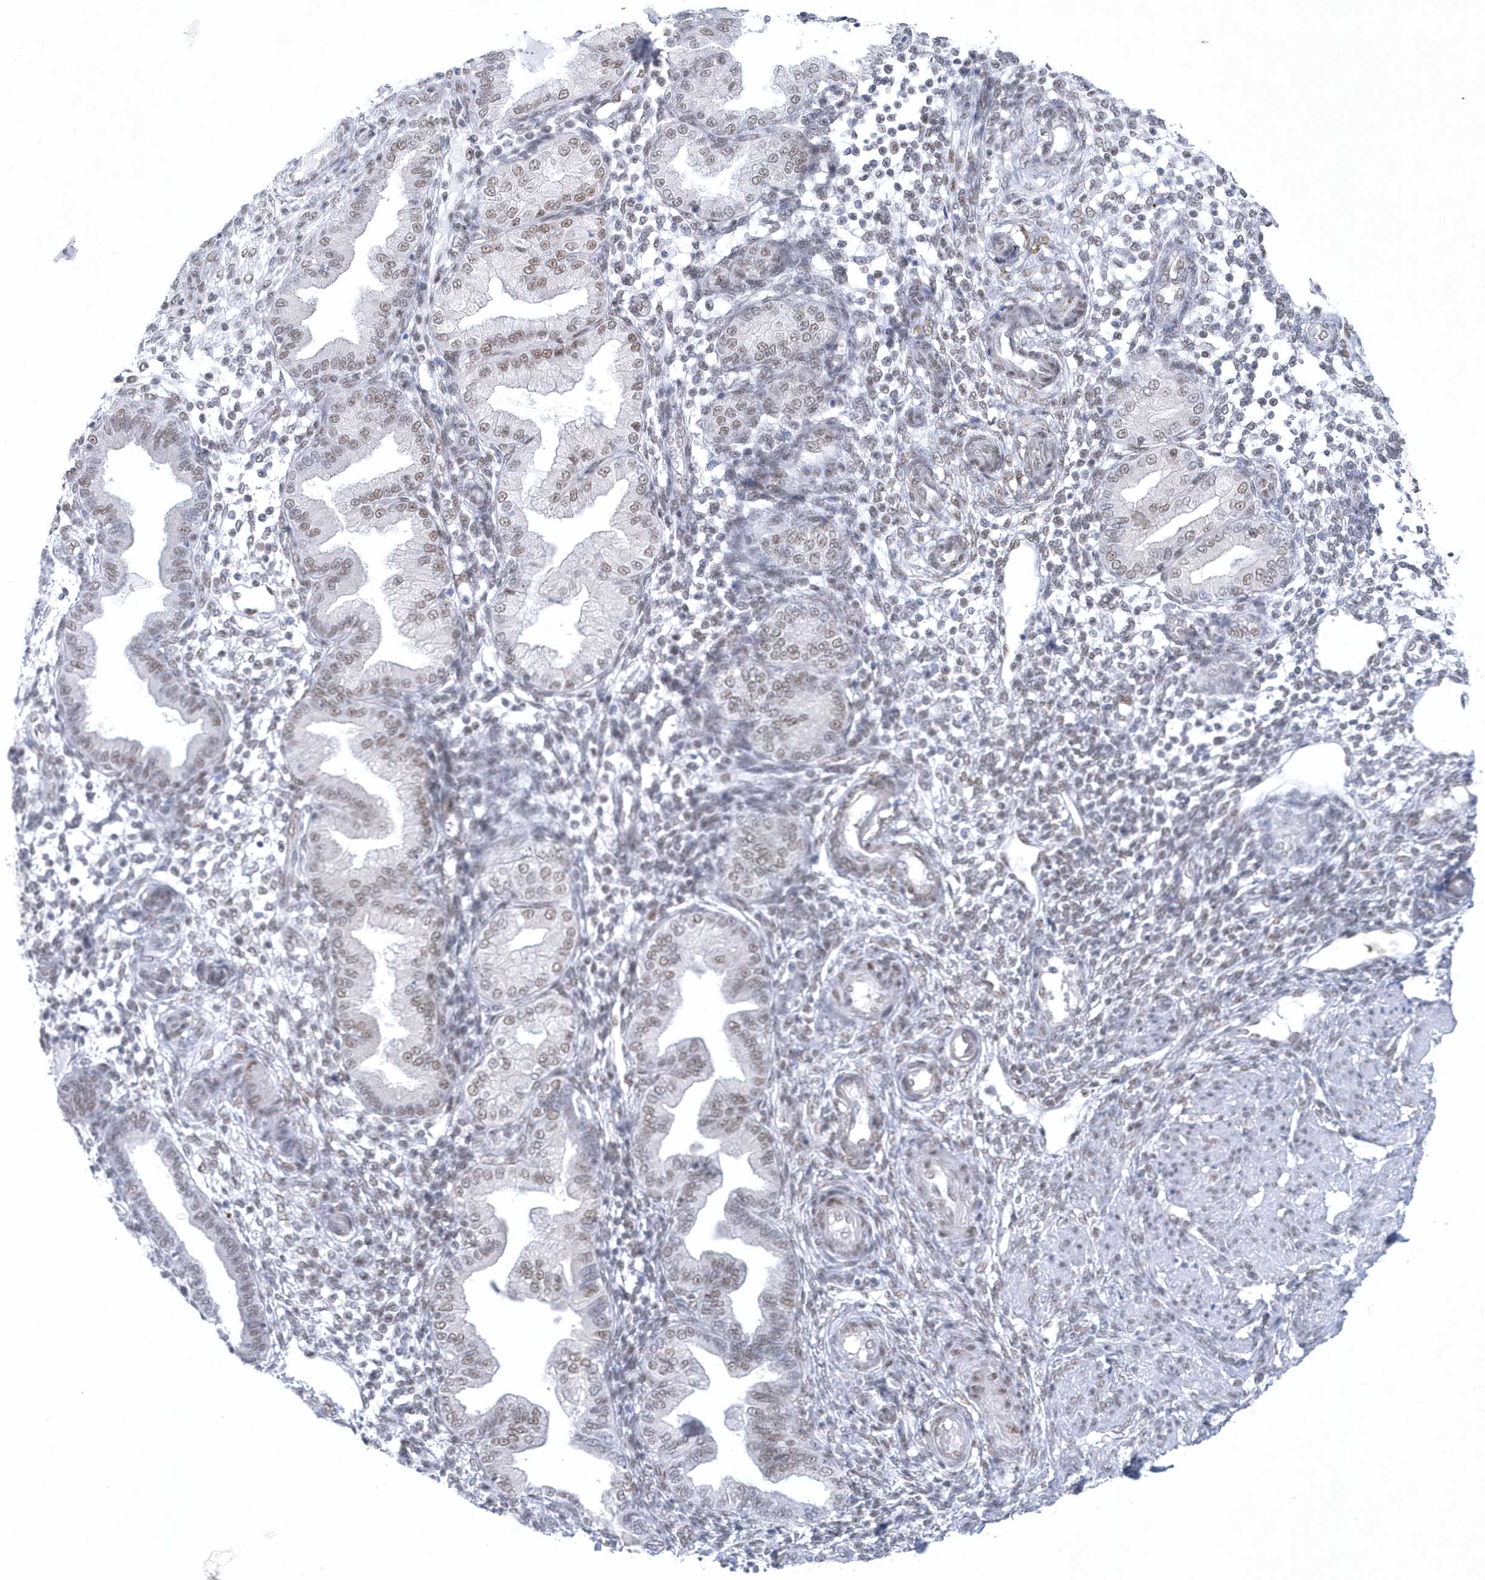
{"staining": {"intensity": "moderate", "quantity": "25%-75%", "location": "nuclear"}, "tissue": "endometrium", "cell_type": "Cells in endometrial stroma", "image_type": "normal", "snomed": [{"axis": "morphology", "description": "Normal tissue, NOS"}, {"axis": "topography", "description": "Endometrium"}], "caption": "Moderate nuclear positivity for a protein is appreciated in approximately 25%-75% of cells in endometrial stroma of unremarkable endometrium using IHC.", "gene": "DCLRE1A", "patient": {"sex": "female", "age": 53}}